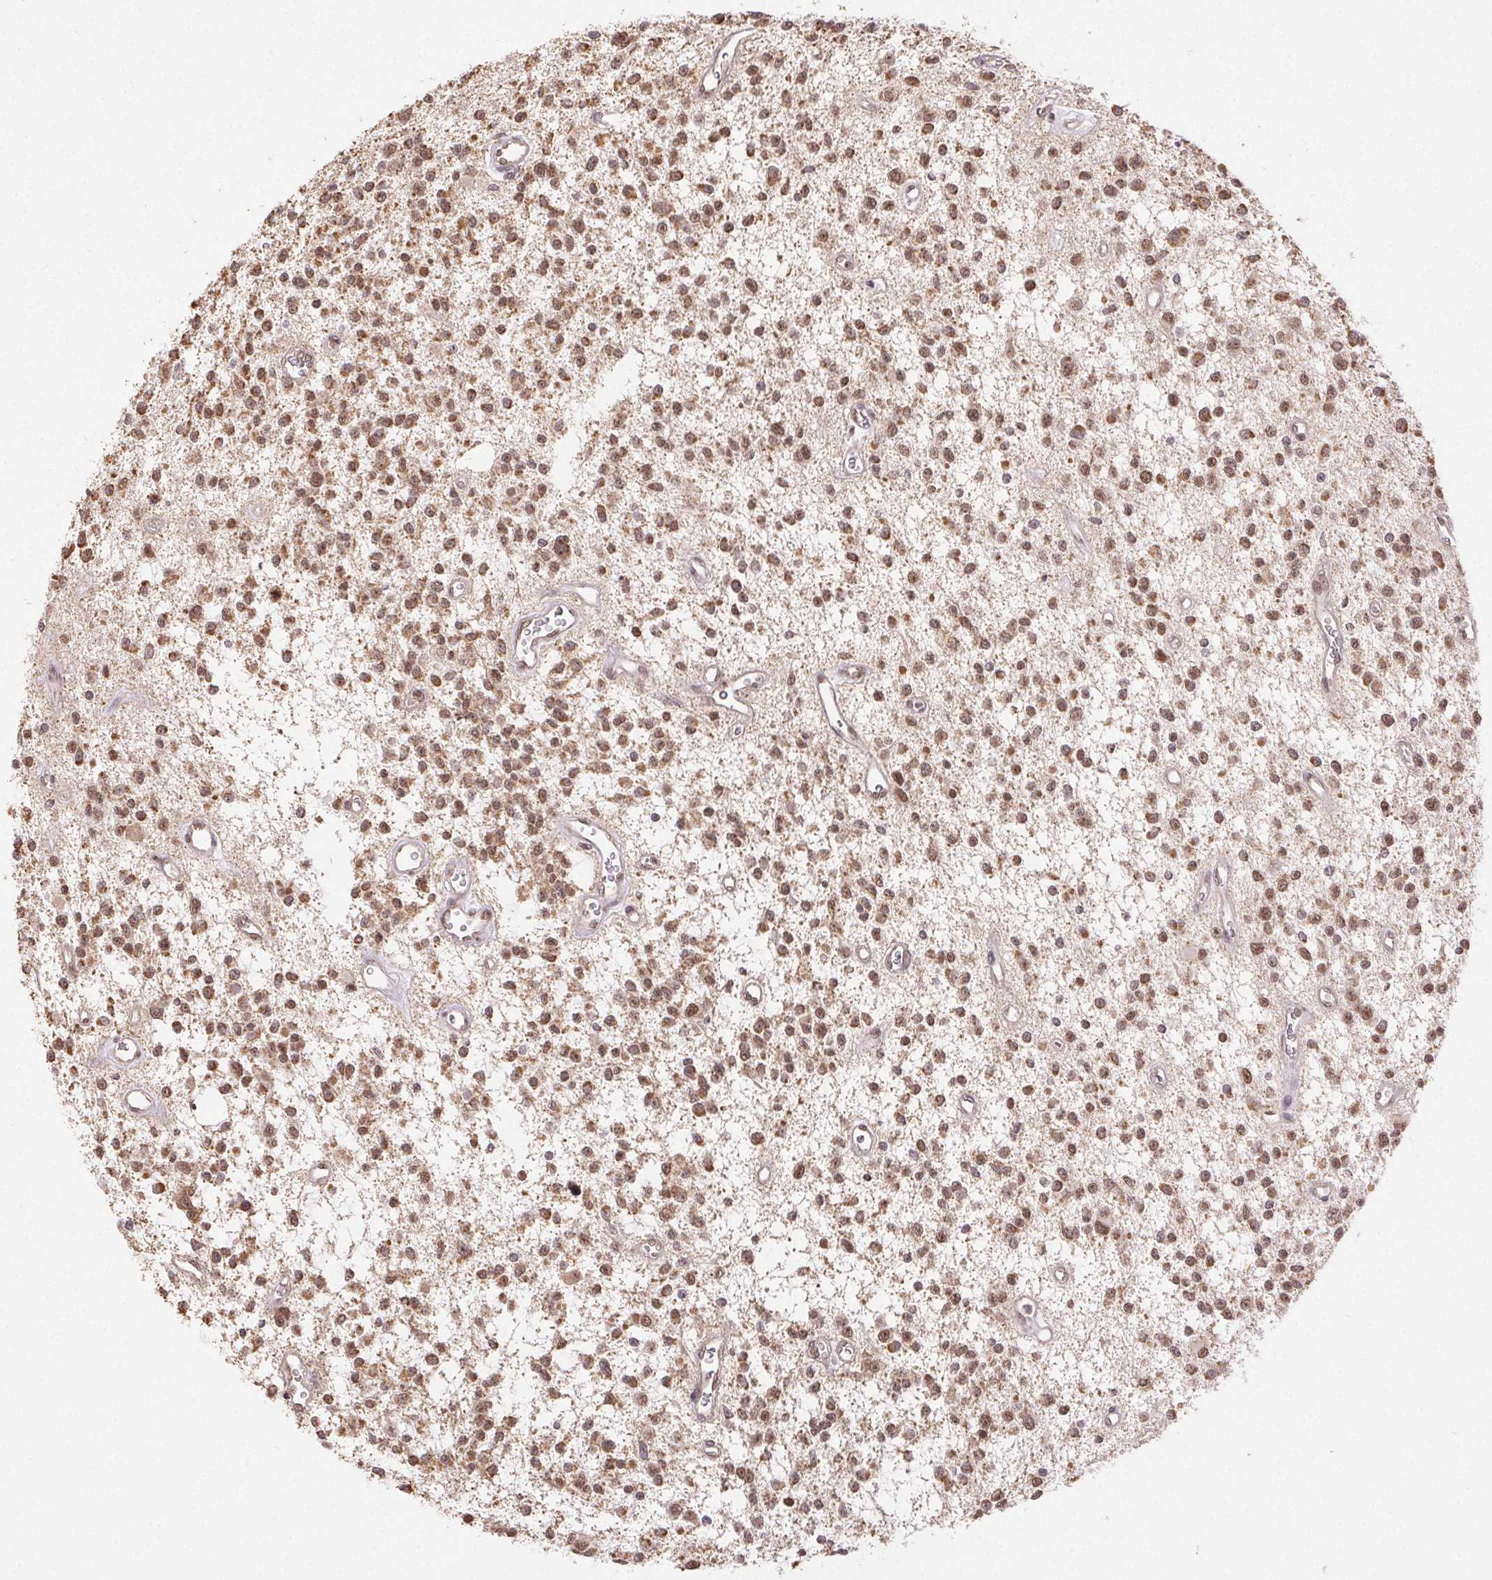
{"staining": {"intensity": "moderate", "quantity": ">75%", "location": "cytoplasmic/membranous,nuclear"}, "tissue": "glioma", "cell_type": "Tumor cells", "image_type": "cancer", "snomed": [{"axis": "morphology", "description": "Glioma, malignant, Low grade"}, {"axis": "topography", "description": "Brain"}], "caption": "Immunohistochemical staining of glioma shows medium levels of moderate cytoplasmic/membranous and nuclear protein positivity in approximately >75% of tumor cells. Using DAB (3,3'-diaminobenzidine) (brown) and hematoxylin (blue) stains, captured at high magnification using brightfield microscopy.", "gene": "PIWIL4", "patient": {"sex": "male", "age": 43}}